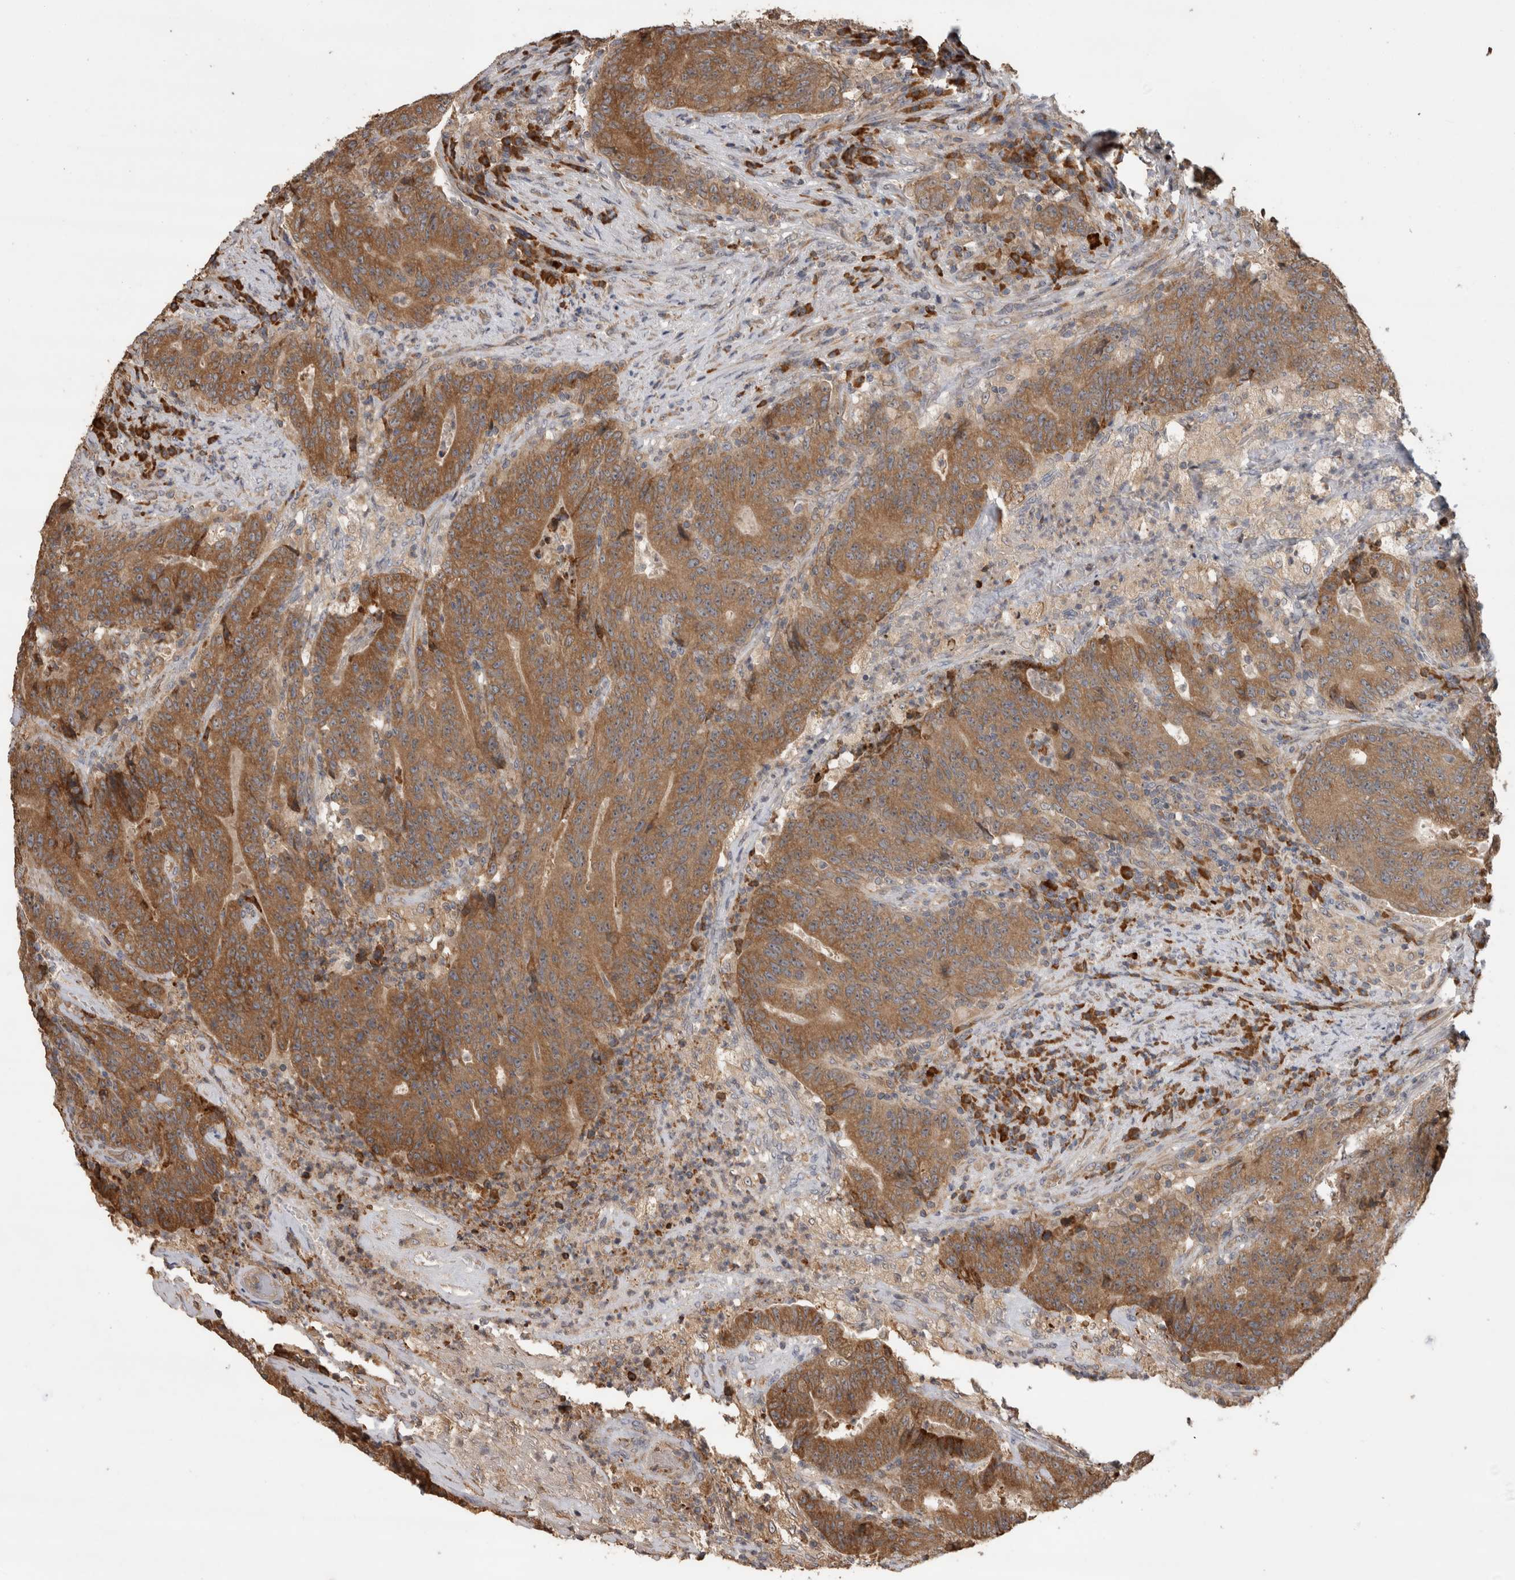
{"staining": {"intensity": "moderate", "quantity": ">75%", "location": "cytoplasmic/membranous"}, "tissue": "colorectal cancer", "cell_type": "Tumor cells", "image_type": "cancer", "snomed": [{"axis": "morphology", "description": "Normal tissue, NOS"}, {"axis": "morphology", "description": "Adenocarcinoma, NOS"}, {"axis": "topography", "description": "Colon"}], "caption": "Colorectal cancer (adenocarcinoma) stained for a protein (brown) shows moderate cytoplasmic/membranous positive positivity in about >75% of tumor cells.", "gene": "TBCE", "patient": {"sex": "female", "age": 75}}